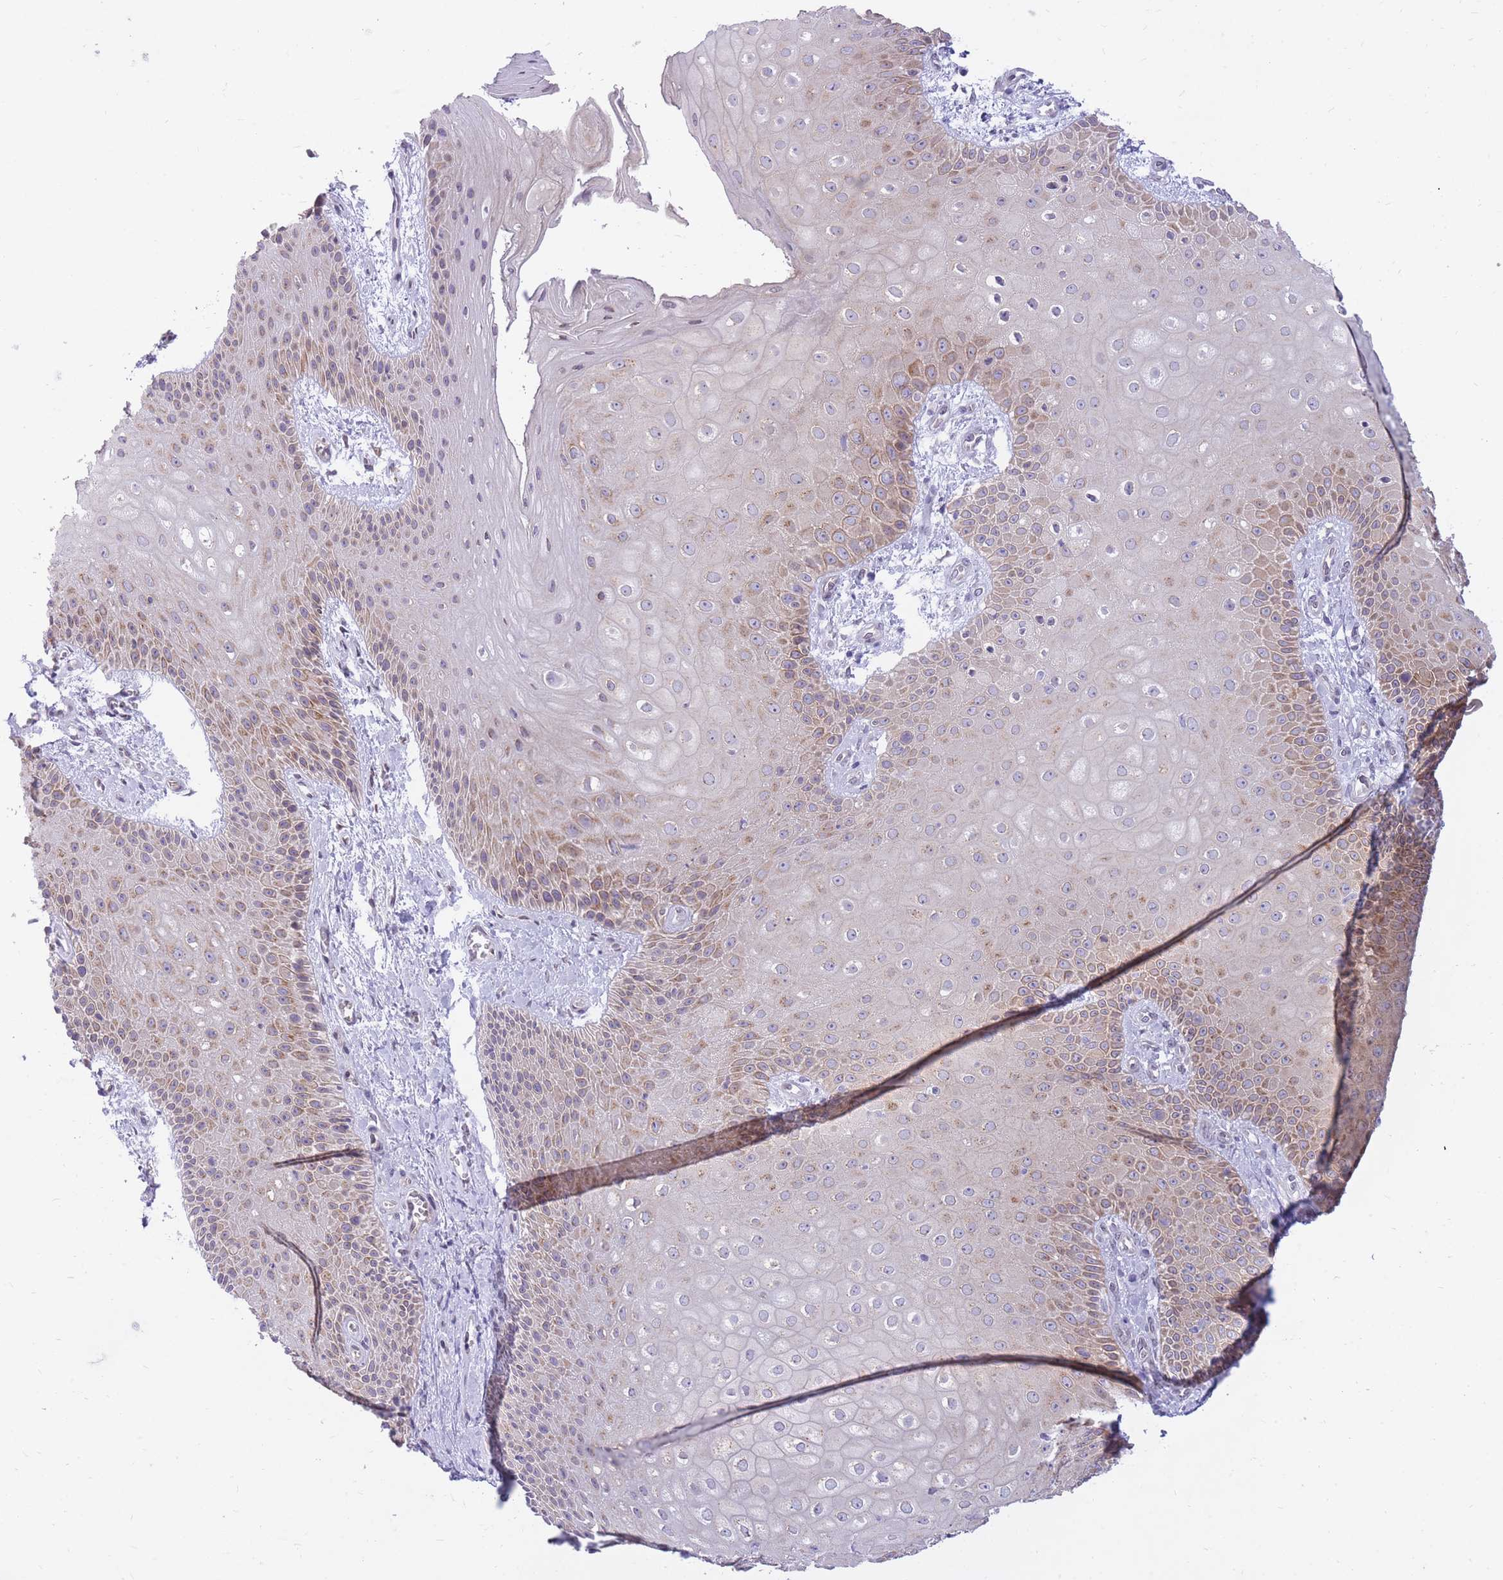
{"staining": {"intensity": "moderate", "quantity": "25%-75%", "location": "cytoplasmic/membranous"}, "tissue": "skin", "cell_type": "Epidermal cells", "image_type": "normal", "snomed": [{"axis": "morphology", "description": "Normal tissue, NOS"}, {"axis": "topography", "description": "Anal"}], "caption": "Benign skin shows moderate cytoplasmic/membranous positivity in approximately 25%-75% of epidermal cells.", "gene": "HOOK2", "patient": {"sex": "male", "age": 80}}